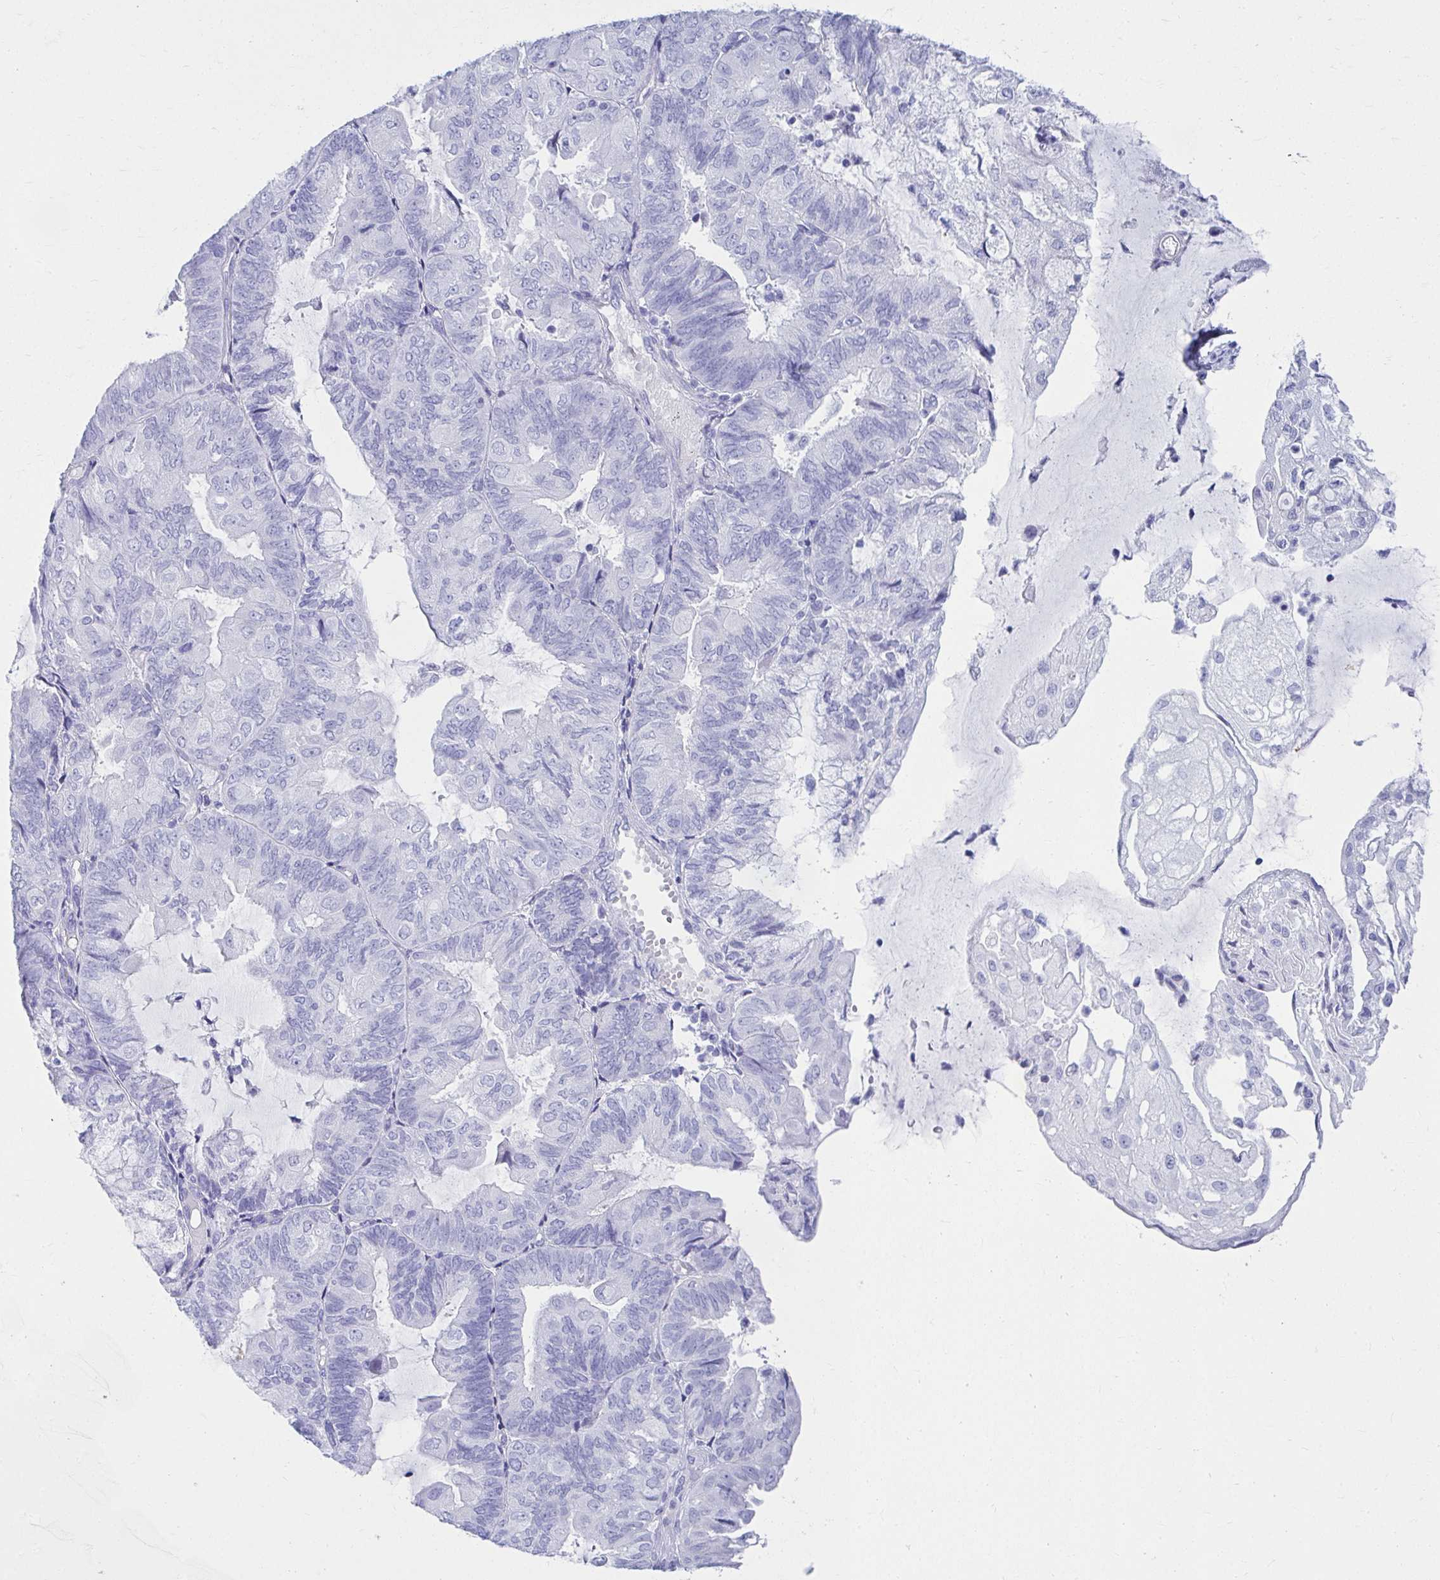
{"staining": {"intensity": "negative", "quantity": "none", "location": "none"}, "tissue": "endometrial cancer", "cell_type": "Tumor cells", "image_type": "cancer", "snomed": [{"axis": "morphology", "description": "Adenocarcinoma, NOS"}, {"axis": "topography", "description": "Endometrium"}], "caption": "Endometrial adenocarcinoma stained for a protein using immunohistochemistry exhibits no staining tumor cells.", "gene": "ATP4B", "patient": {"sex": "female", "age": 81}}